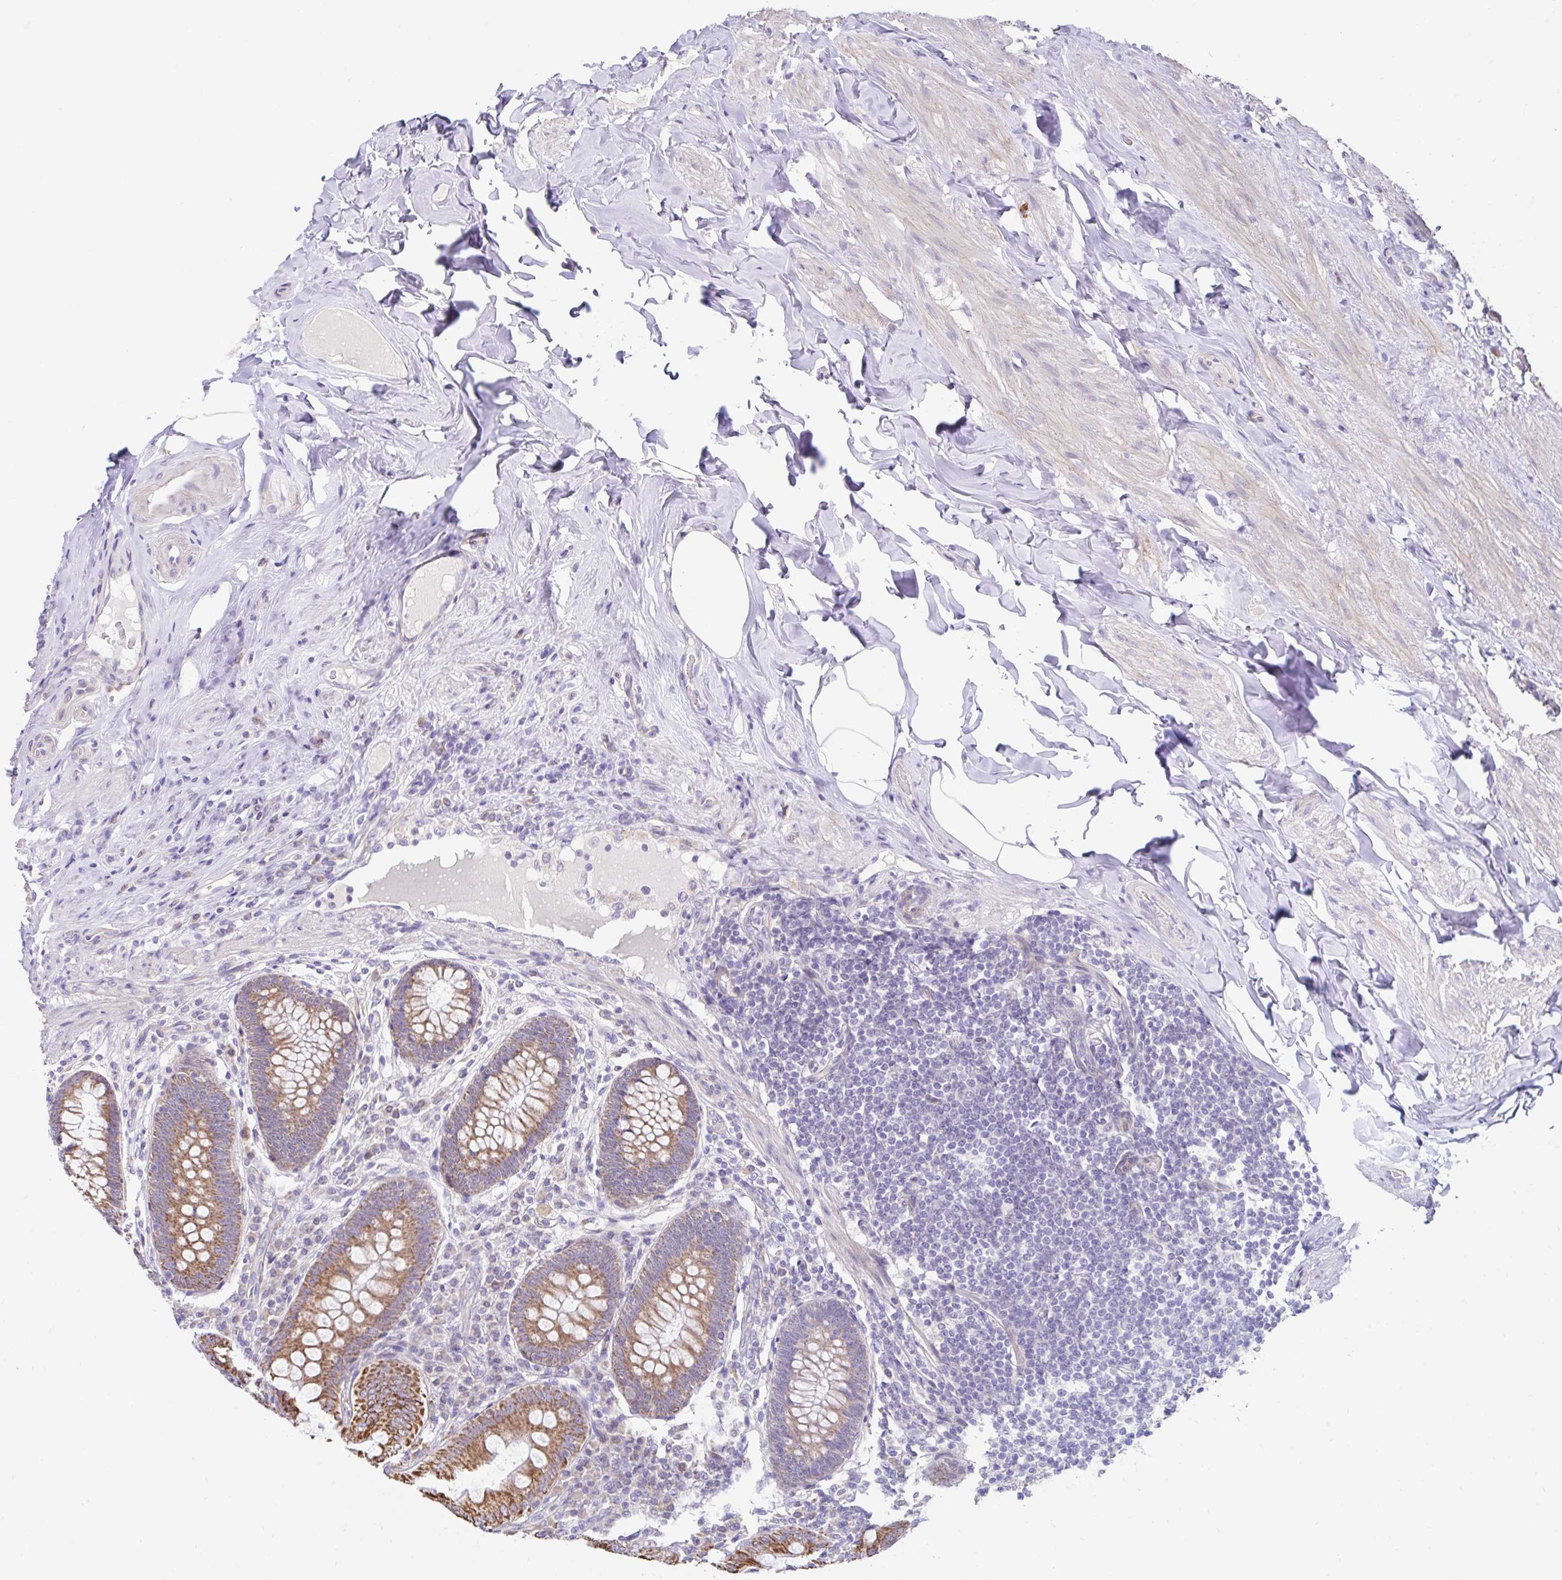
{"staining": {"intensity": "moderate", "quantity": ">75%", "location": "cytoplasmic/membranous"}, "tissue": "appendix", "cell_type": "Glandular cells", "image_type": "normal", "snomed": [{"axis": "morphology", "description": "Normal tissue, NOS"}, {"axis": "topography", "description": "Appendix"}], "caption": "This is an image of immunohistochemistry staining of normal appendix, which shows moderate positivity in the cytoplasmic/membranous of glandular cells.", "gene": "NT5C1B", "patient": {"sex": "male", "age": 71}}